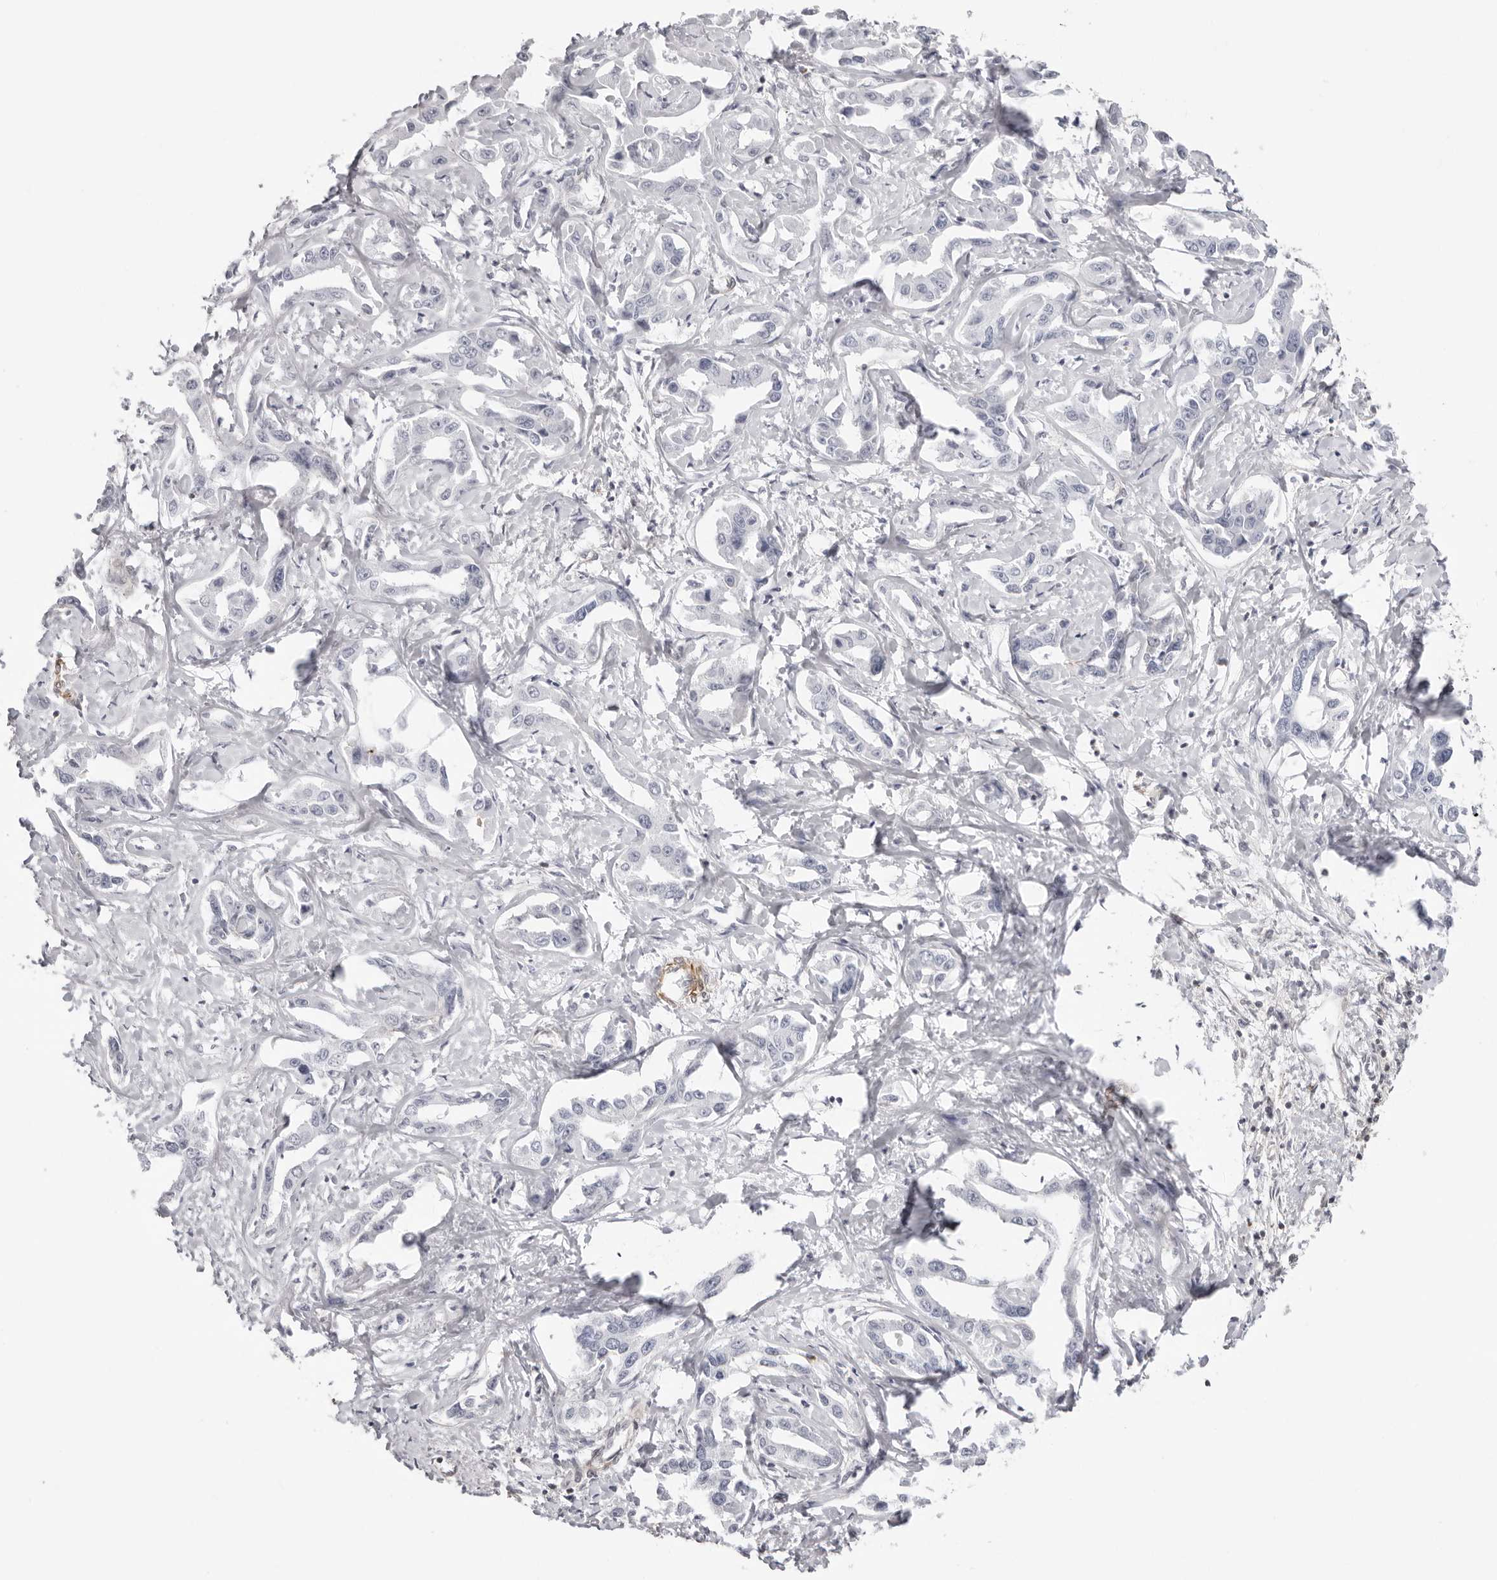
{"staining": {"intensity": "negative", "quantity": "none", "location": "none"}, "tissue": "liver cancer", "cell_type": "Tumor cells", "image_type": "cancer", "snomed": [{"axis": "morphology", "description": "Cholangiocarcinoma"}, {"axis": "topography", "description": "Liver"}], "caption": "This is a image of immunohistochemistry (IHC) staining of liver cancer, which shows no staining in tumor cells.", "gene": "UNK", "patient": {"sex": "male", "age": 59}}